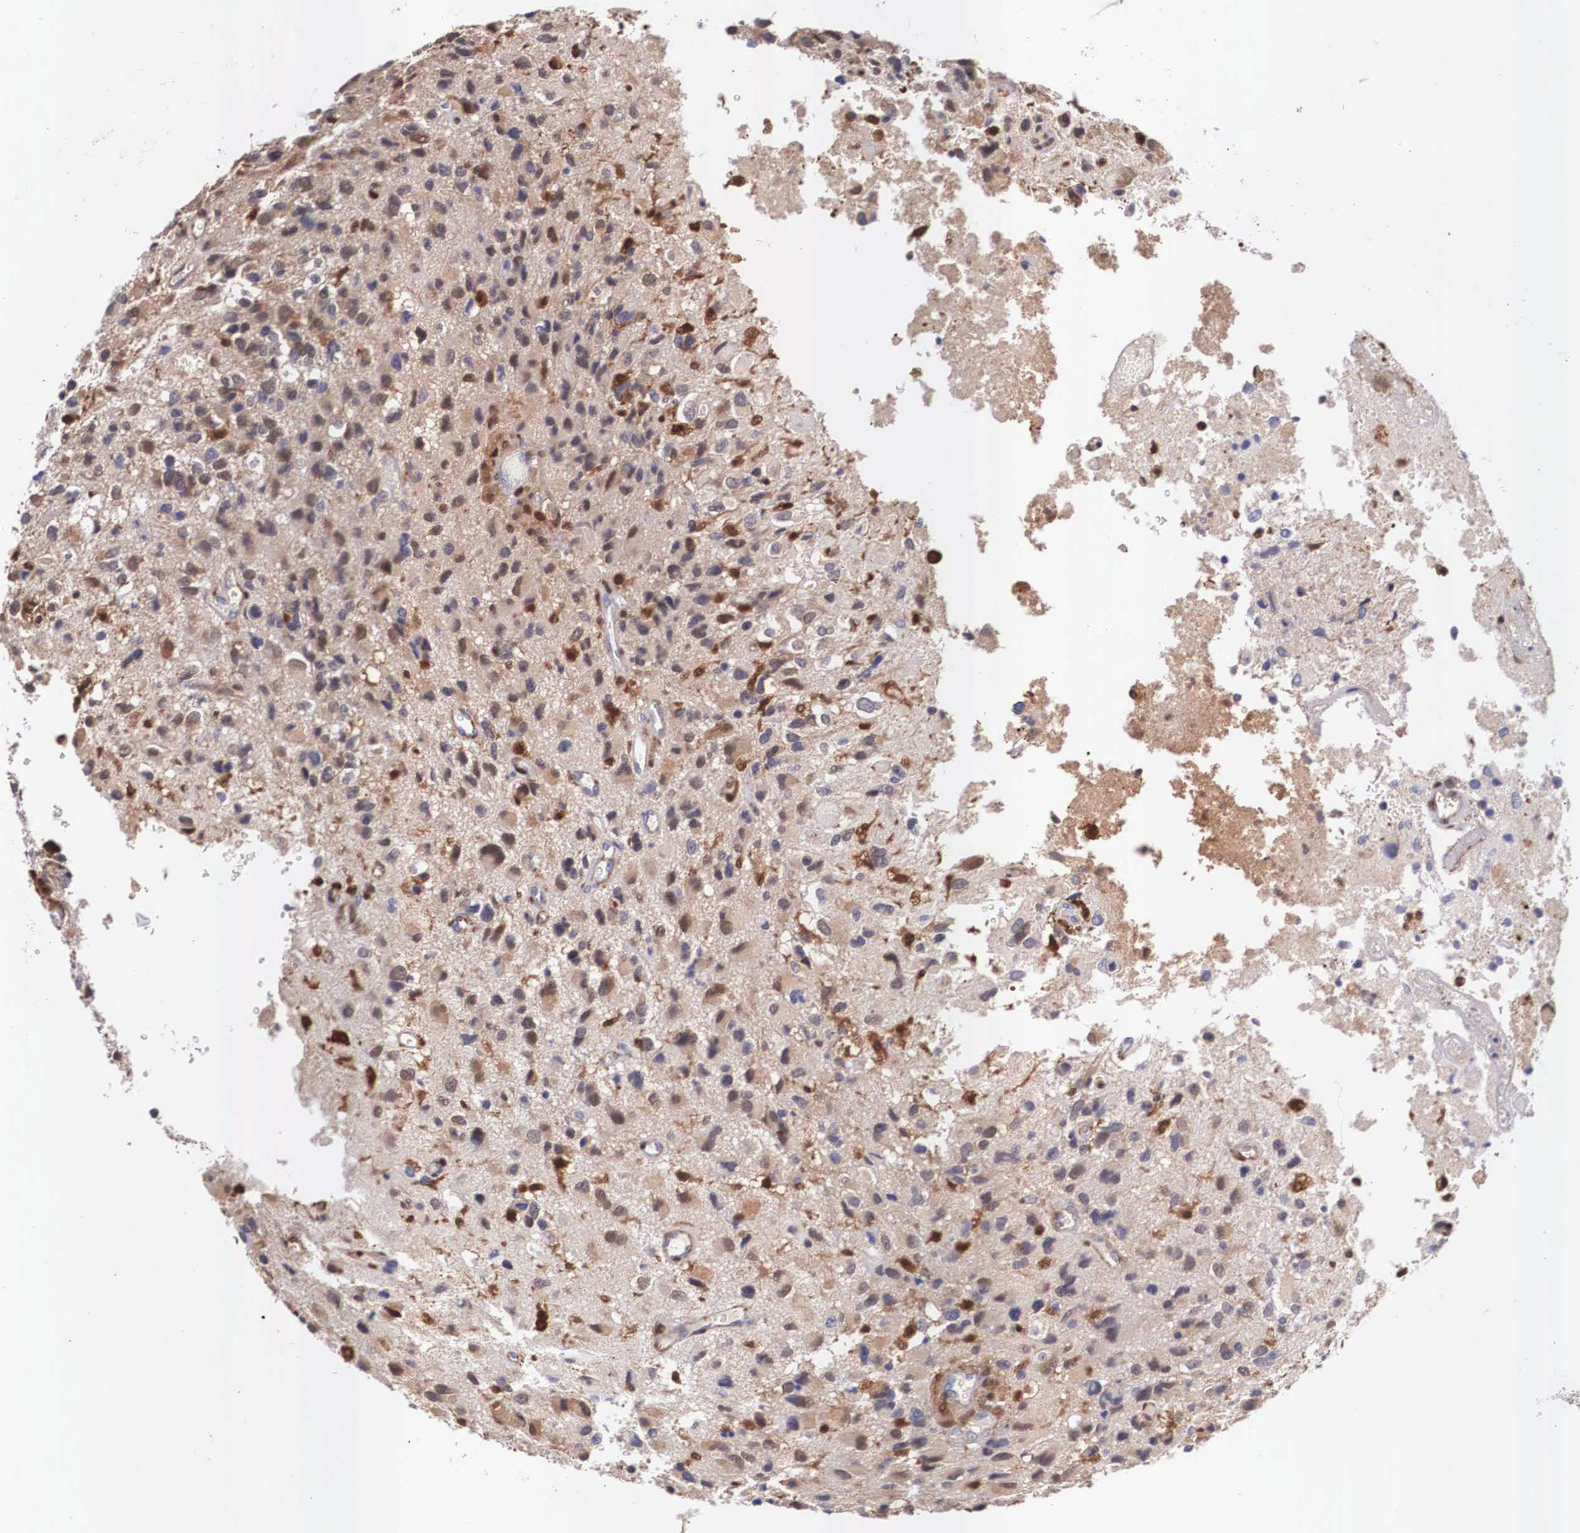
{"staining": {"intensity": "moderate", "quantity": "25%-75%", "location": "cytoplasmic/membranous,nuclear"}, "tissue": "glioma", "cell_type": "Tumor cells", "image_type": "cancer", "snomed": [{"axis": "morphology", "description": "Glioma, malignant, High grade"}, {"axis": "topography", "description": "Brain"}], "caption": "Malignant high-grade glioma tissue demonstrates moderate cytoplasmic/membranous and nuclear positivity in approximately 25%-75% of tumor cells", "gene": "LGALS1", "patient": {"sex": "male", "age": 69}}